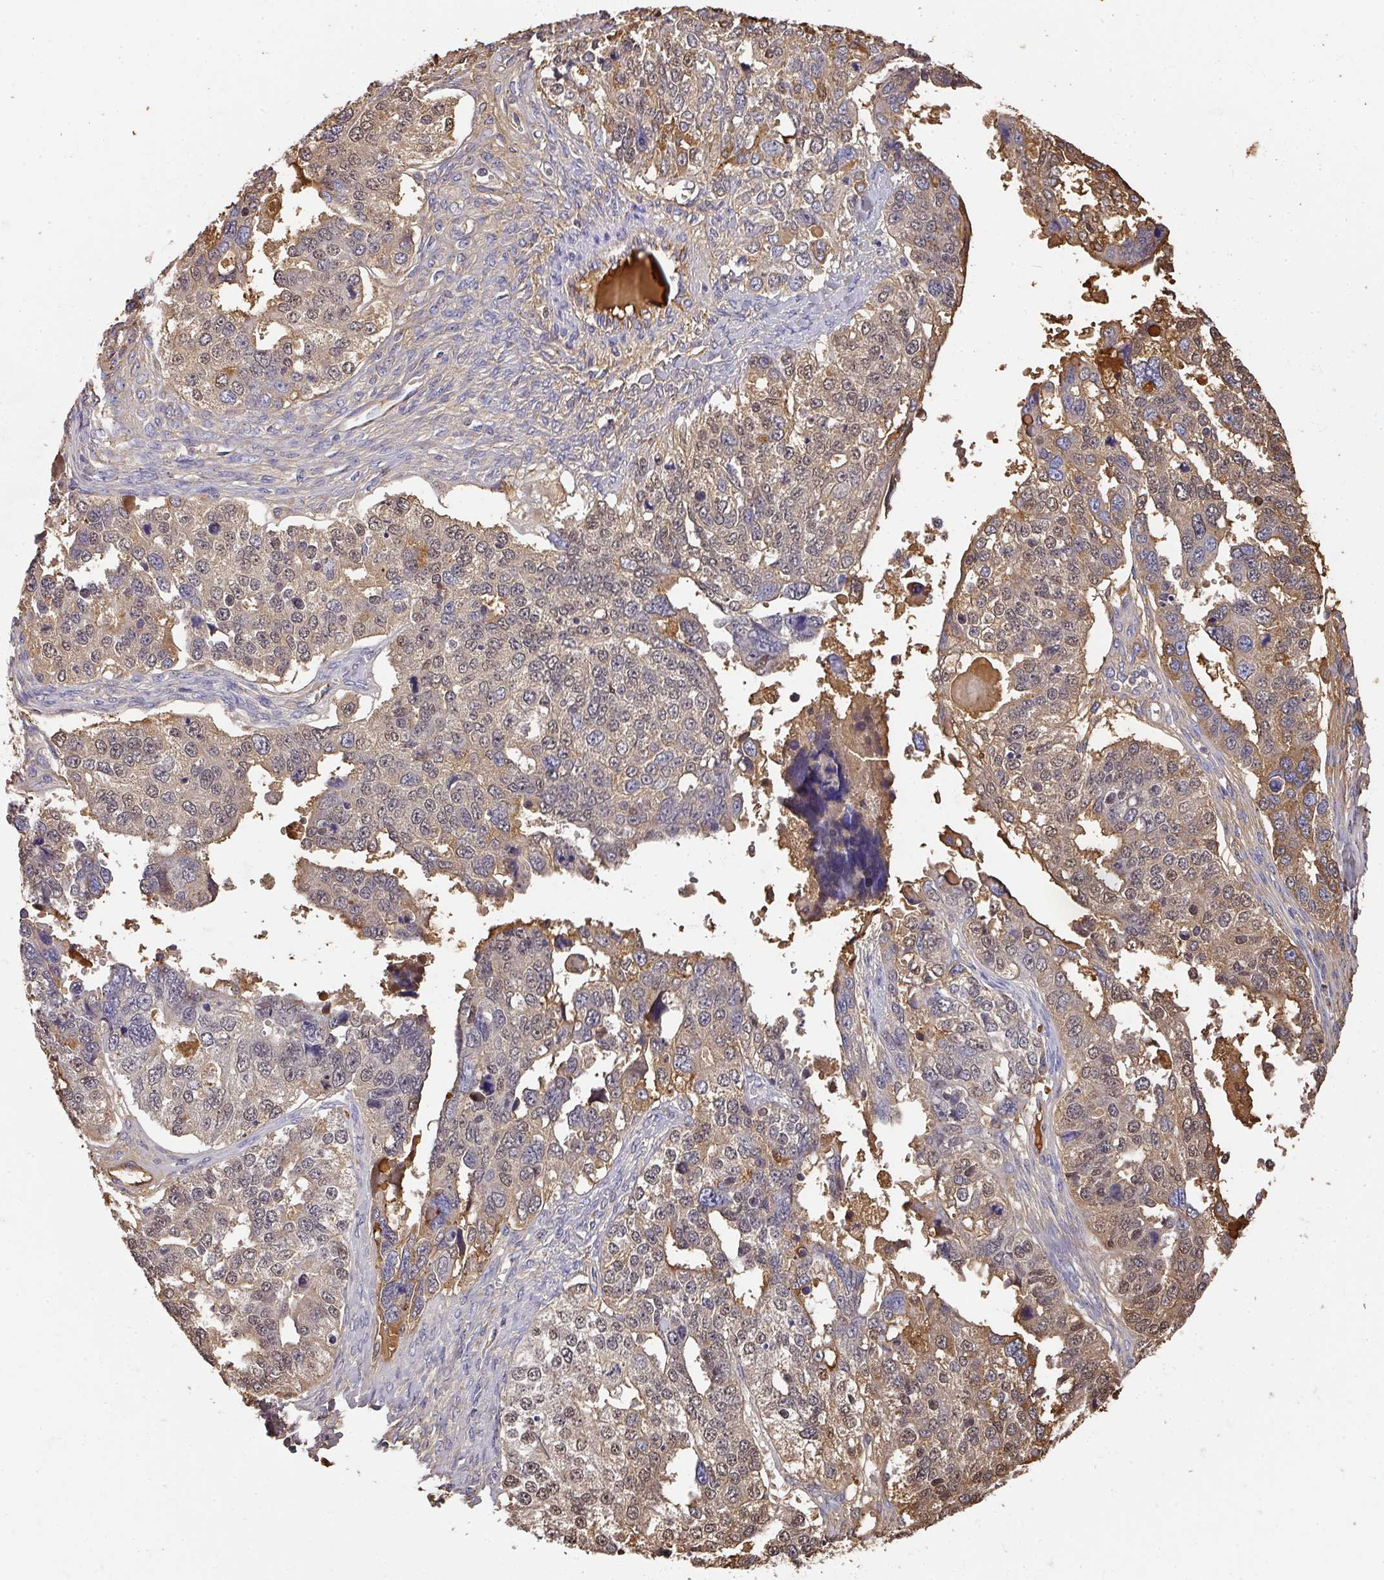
{"staining": {"intensity": "weak", "quantity": "25%-75%", "location": "cytoplasmic/membranous"}, "tissue": "ovarian cancer", "cell_type": "Tumor cells", "image_type": "cancer", "snomed": [{"axis": "morphology", "description": "Cystadenocarcinoma, serous, NOS"}, {"axis": "topography", "description": "Ovary"}], "caption": "An image of human ovarian cancer (serous cystadenocarcinoma) stained for a protein demonstrates weak cytoplasmic/membranous brown staining in tumor cells.", "gene": "ALB", "patient": {"sex": "female", "age": 76}}